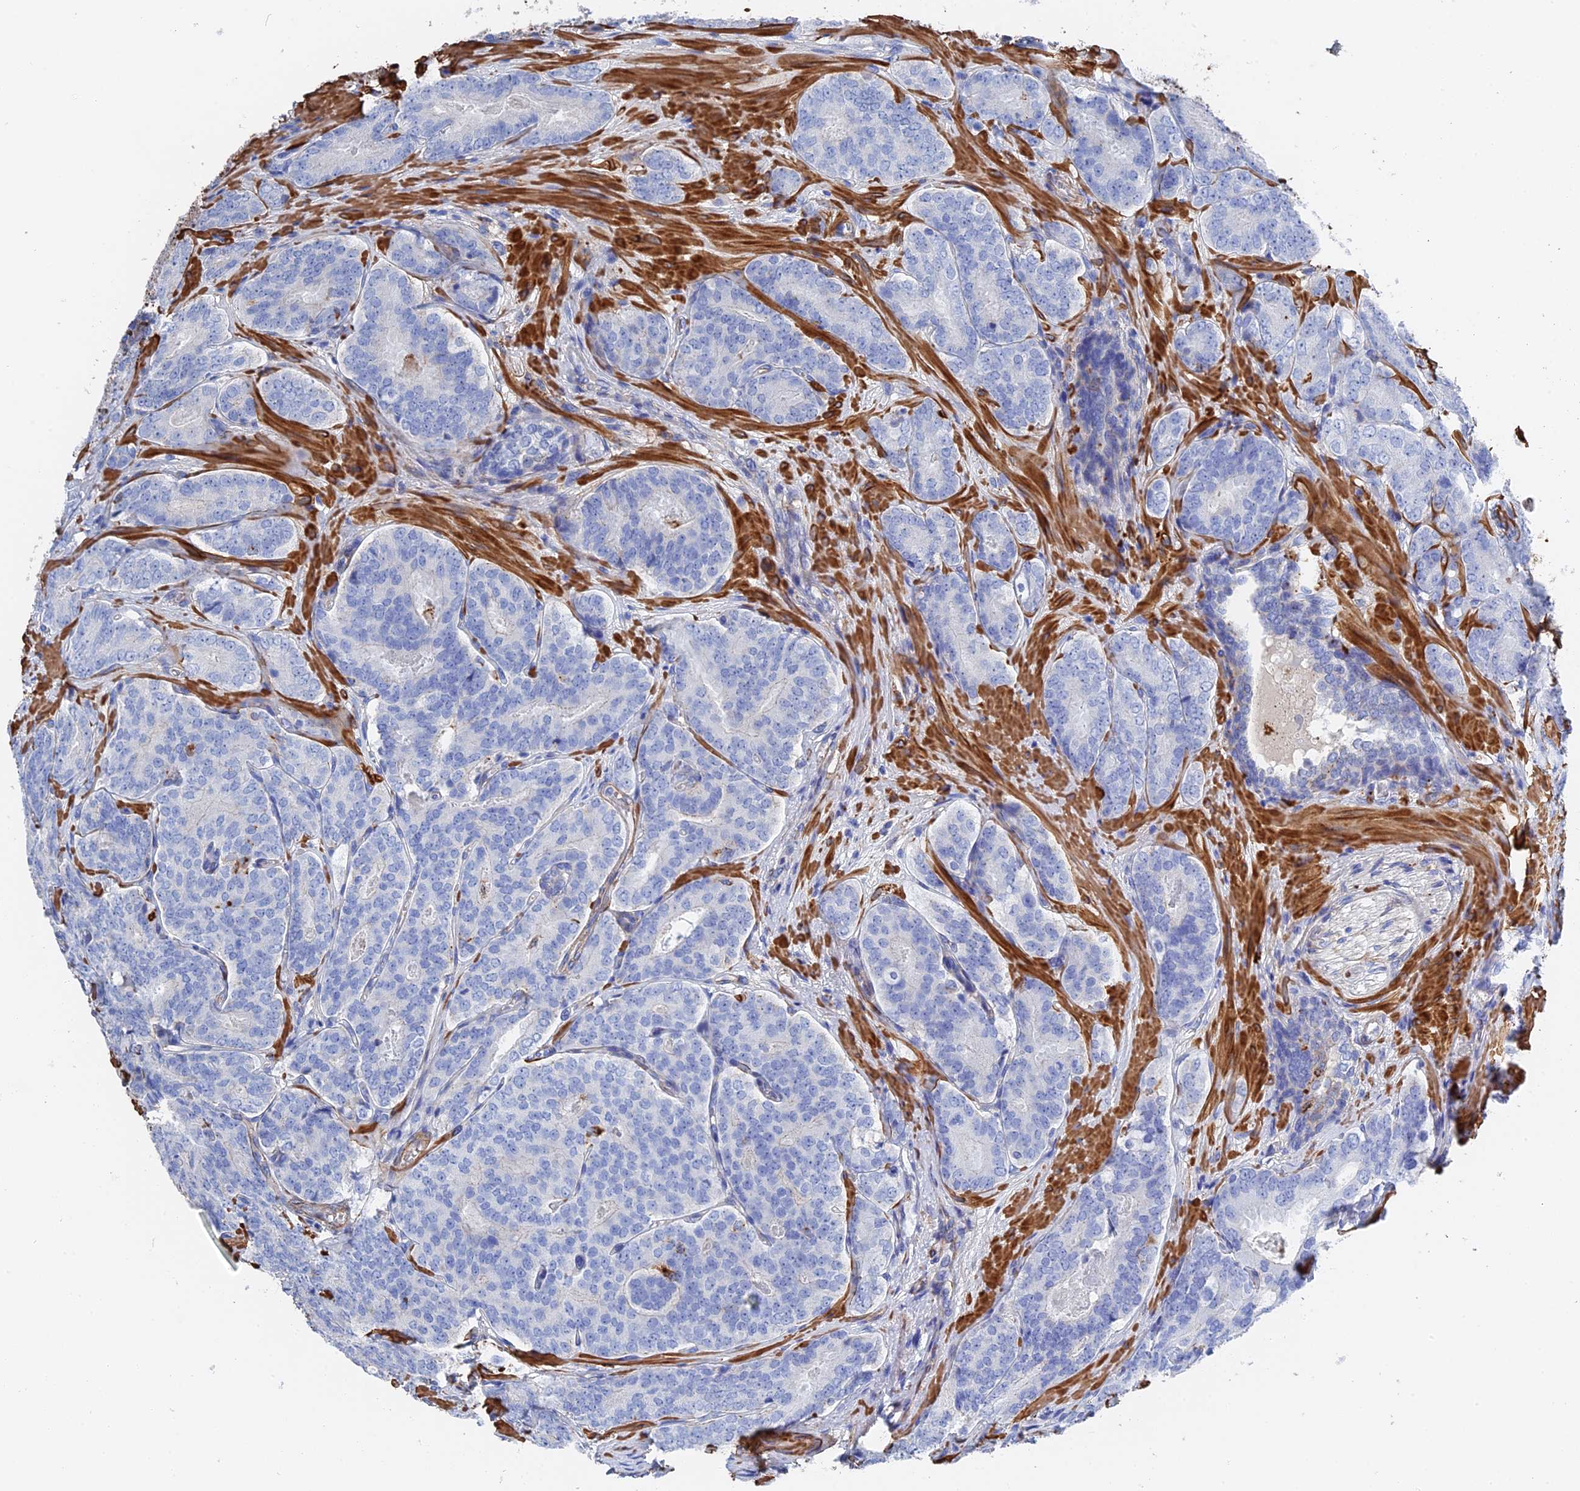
{"staining": {"intensity": "negative", "quantity": "none", "location": "none"}, "tissue": "prostate cancer", "cell_type": "Tumor cells", "image_type": "cancer", "snomed": [{"axis": "morphology", "description": "Adenocarcinoma, High grade"}, {"axis": "topography", "description": "Prostate"}], "caption": "Immunohistochemistry (IHC) photomicrograph of neoplastic tissue: human high-grade adenocarcinoma (prostate) stained with DAB (3,3'-diaminobenzidine) demonstrates no significant protein staining in tumor cells.", "gene": "STRA6", "patient": {"sex": "male", "age": 63}}